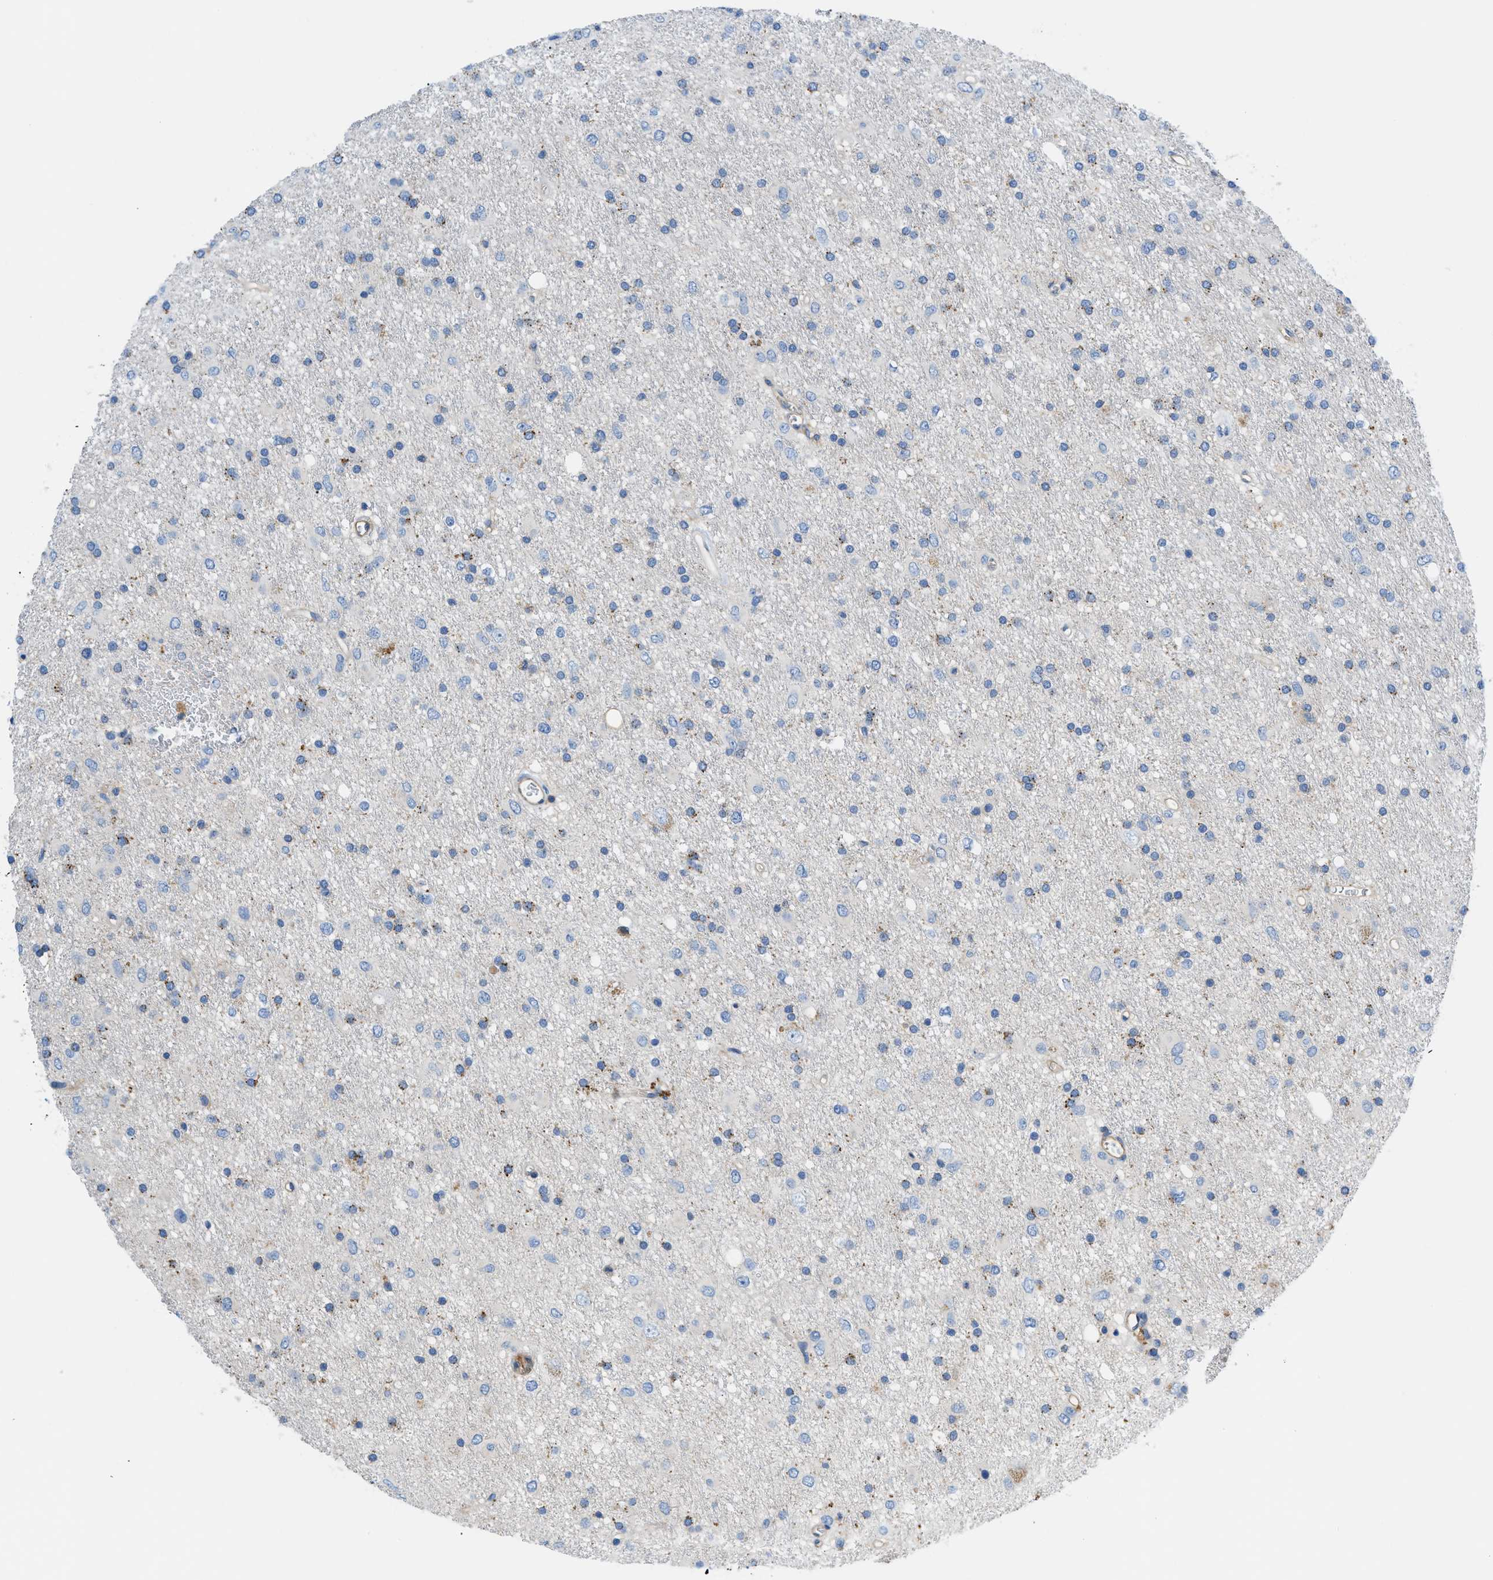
{"staining": {"intensity": "negative", "quantity": "none", "location": "none"}, "tissue": "glioma", "cell_type": "Tumor cells", "image_type": "cancer", "snomed": [{"axis": "morphology", "description": "Glioma, malignant, Low grade"}, {"axis": "topography", "description": "Brain"}], "caption": "IHC photomicrograph of human glioma stained for a protein (brown), which exhibits no expression in tumor cells.", "gene": "ORAI1", "patient": {"sex": "male", "age": 77}}